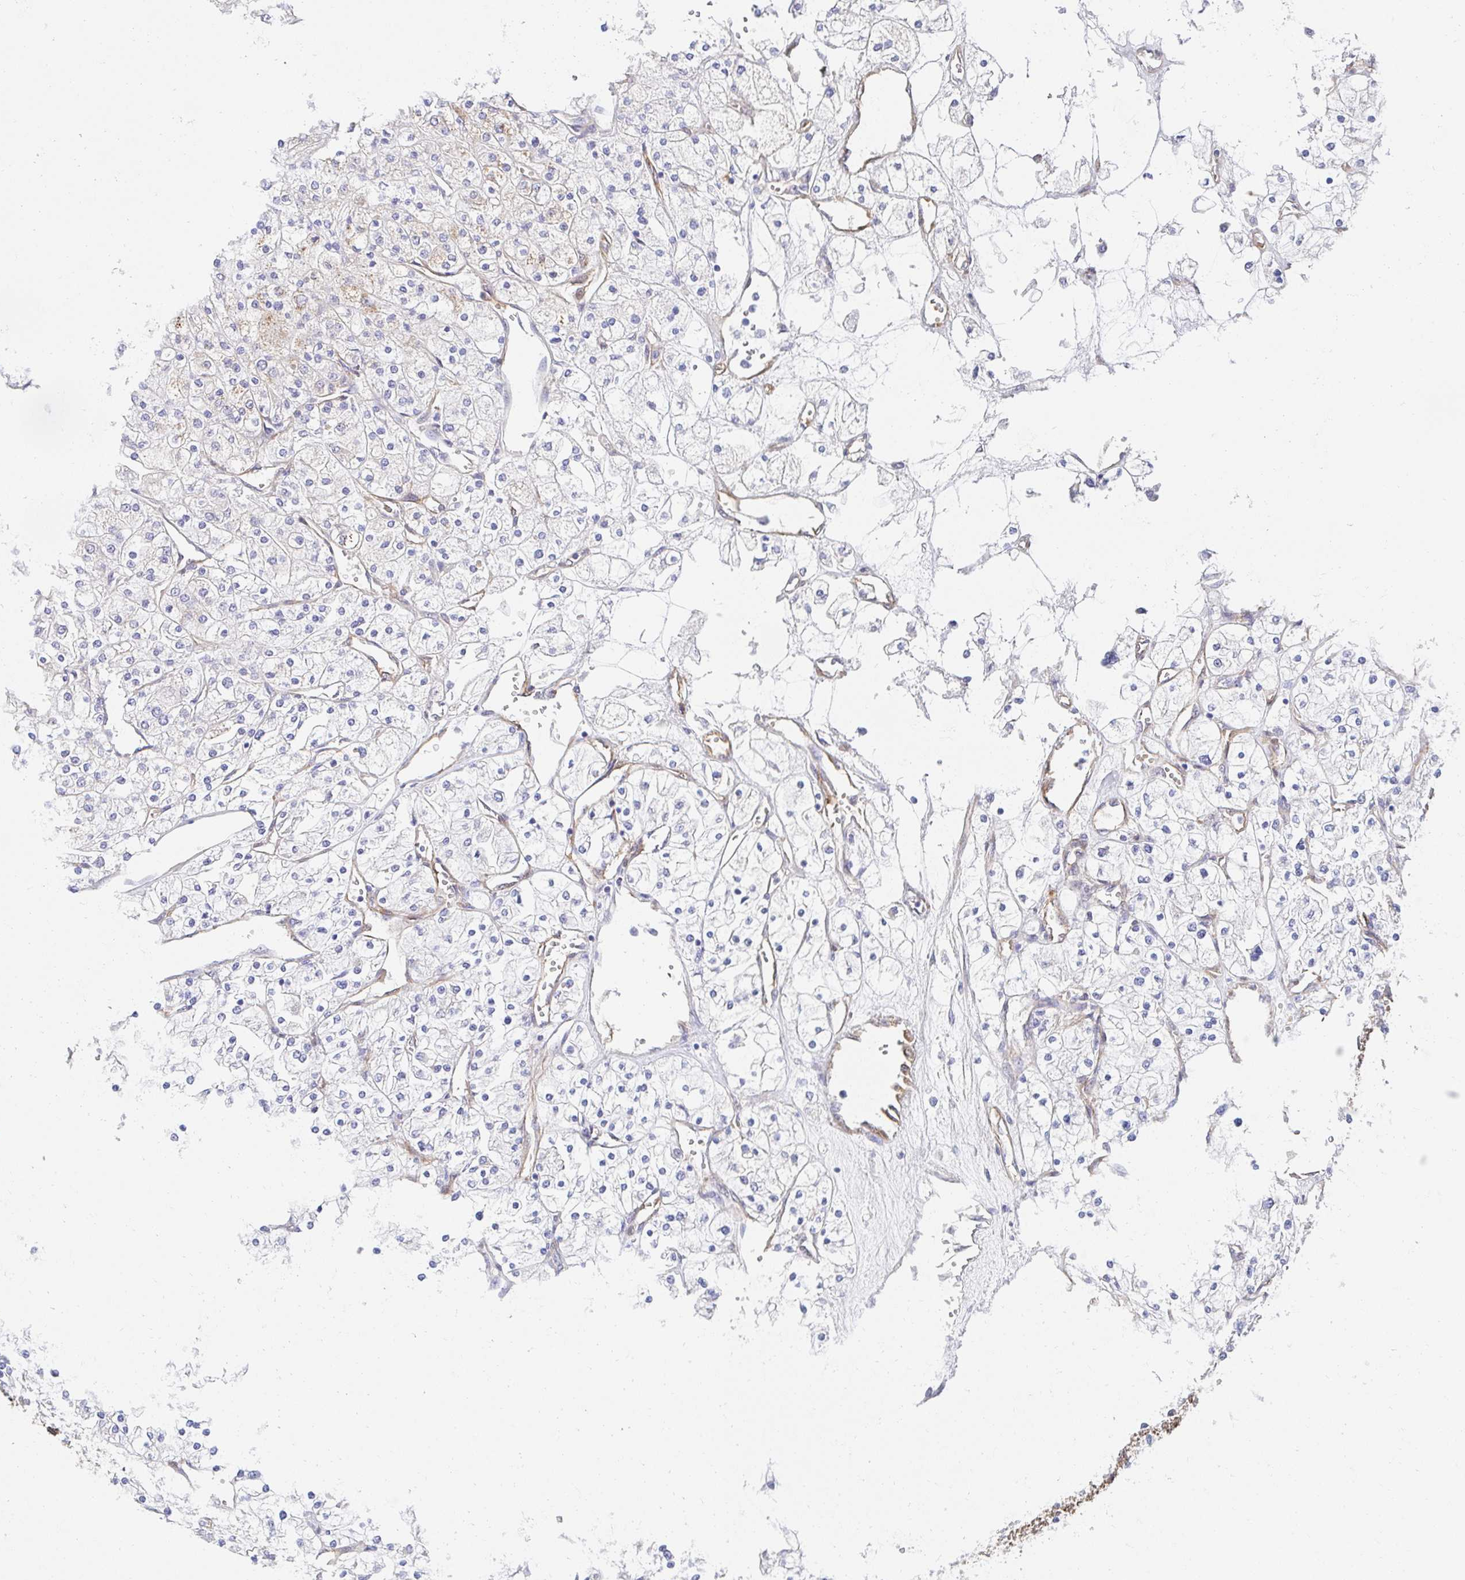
{"staining": {"intensity": "negative", "quantity": "none", "location": "none"}, "tissue": "renal cancer", "cell_type": "Tumor cells", "image_type": "cancer", "snomed": [{"axis": "morphology", "description": "Adenocarcinoma, NOS"}, {"axis": "topography", "description": "Kidney"}], "caption": "This histopathology image is of adenocarcinoma (renal) stained with immunohistochemistry to label a protein in brown with the nuclei are counter-stained blue. There is no positivity in tumor cells.", "gene": "CTTN", "patient": {"sex": "male", "age": 80}}